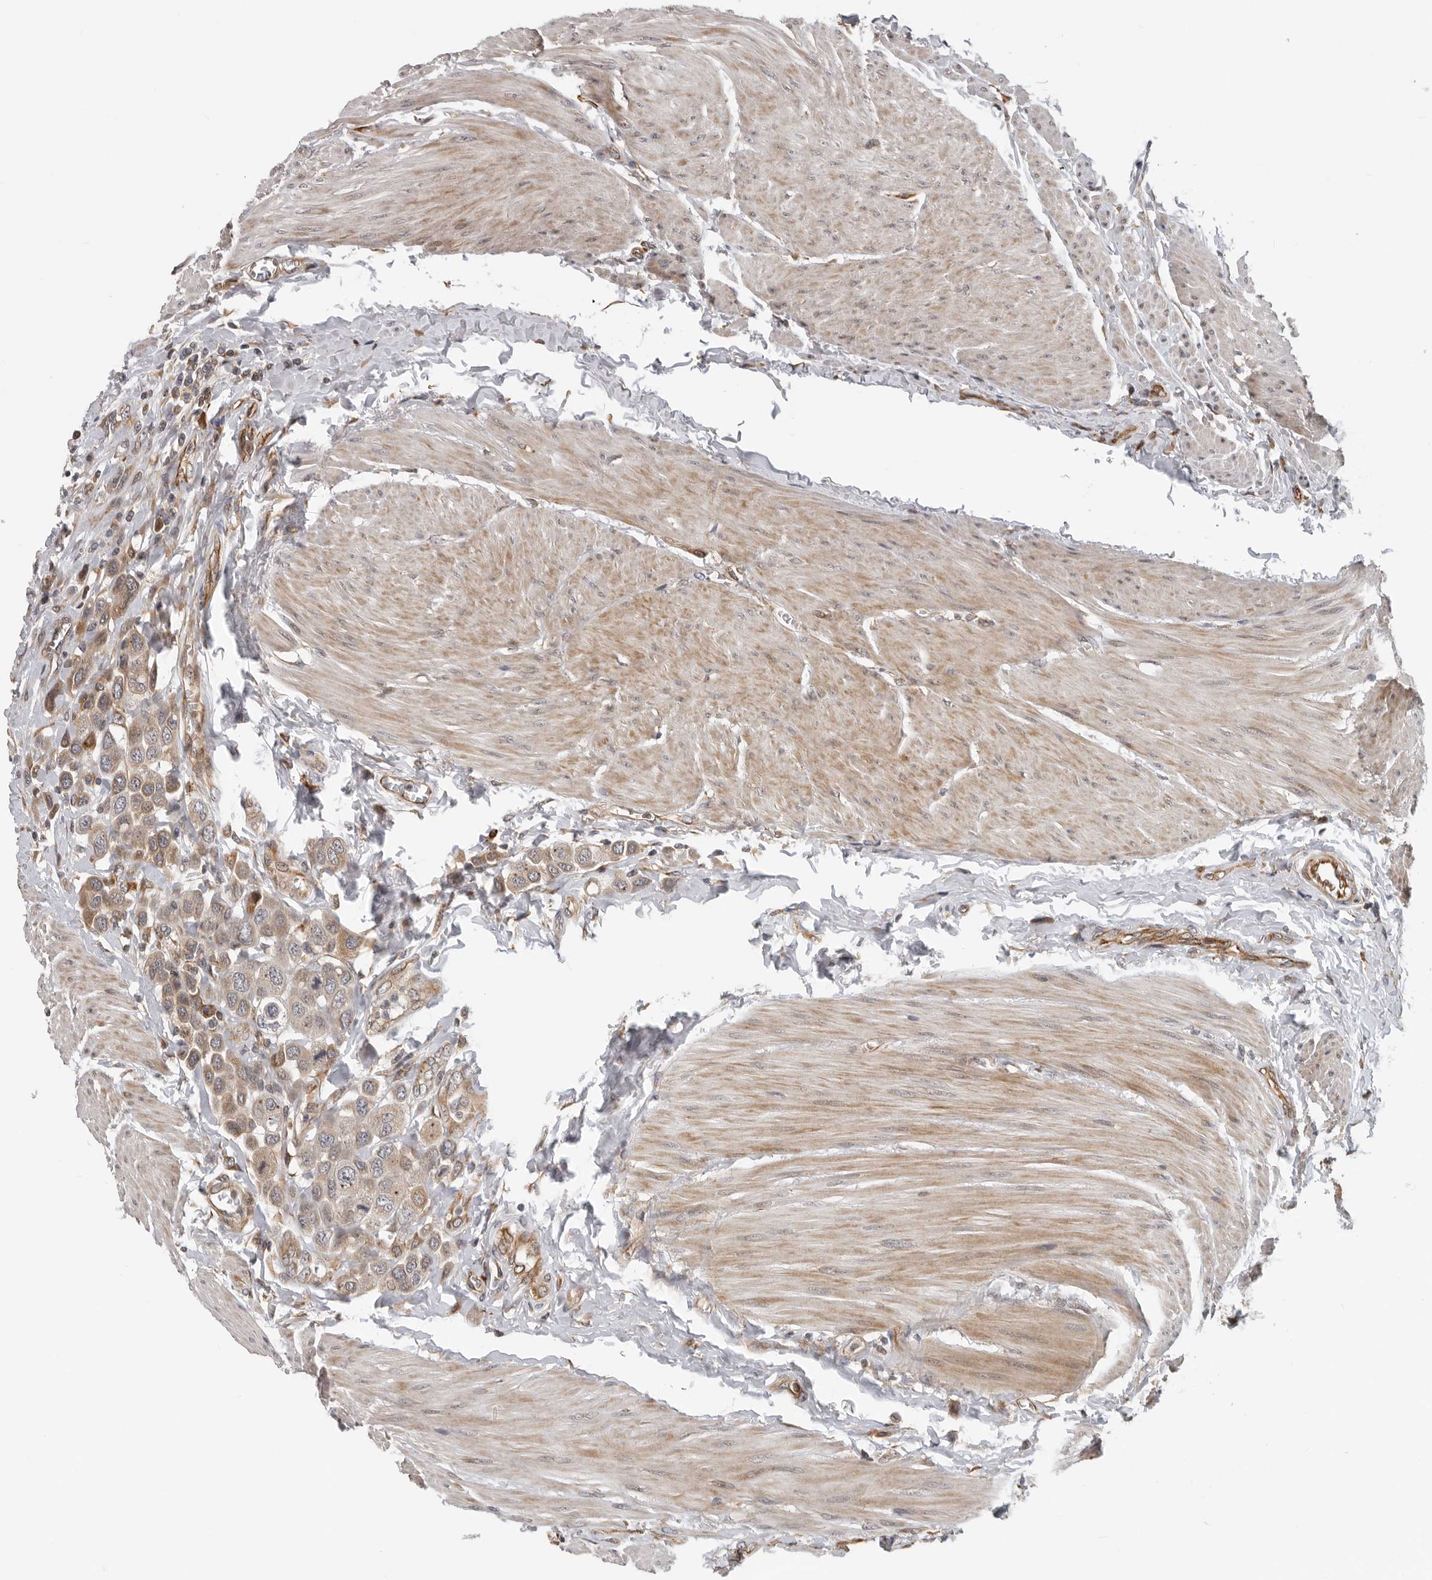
{"staining": {"intensity": "weak", "quantity": ">75%", "location": "cytoplasmic/membranous"}, "tissue": "urothelial cancer", "cell_type": "Tumor cells", "image_type": "cancer", "snomed": [{"axis": "morphology", "description": "Urothelial carcinoma, High grade"}, {"axis": "topography", "description": "Urinary bladder"}], "caption": "Brown immunohistochemical staining in human urothelial carcinoma (high-grade) displays weak cytoplasmic/membranous staining in approximately >75% of tumor cells. The staining was performed using DAB (3,3'-diaminobenzidine), with brown indicating positive protein expression. Nuclei are stained blue with hematoxylin.", "gene": "RNF157", "patient": {"sex": "male", "age": 50}}